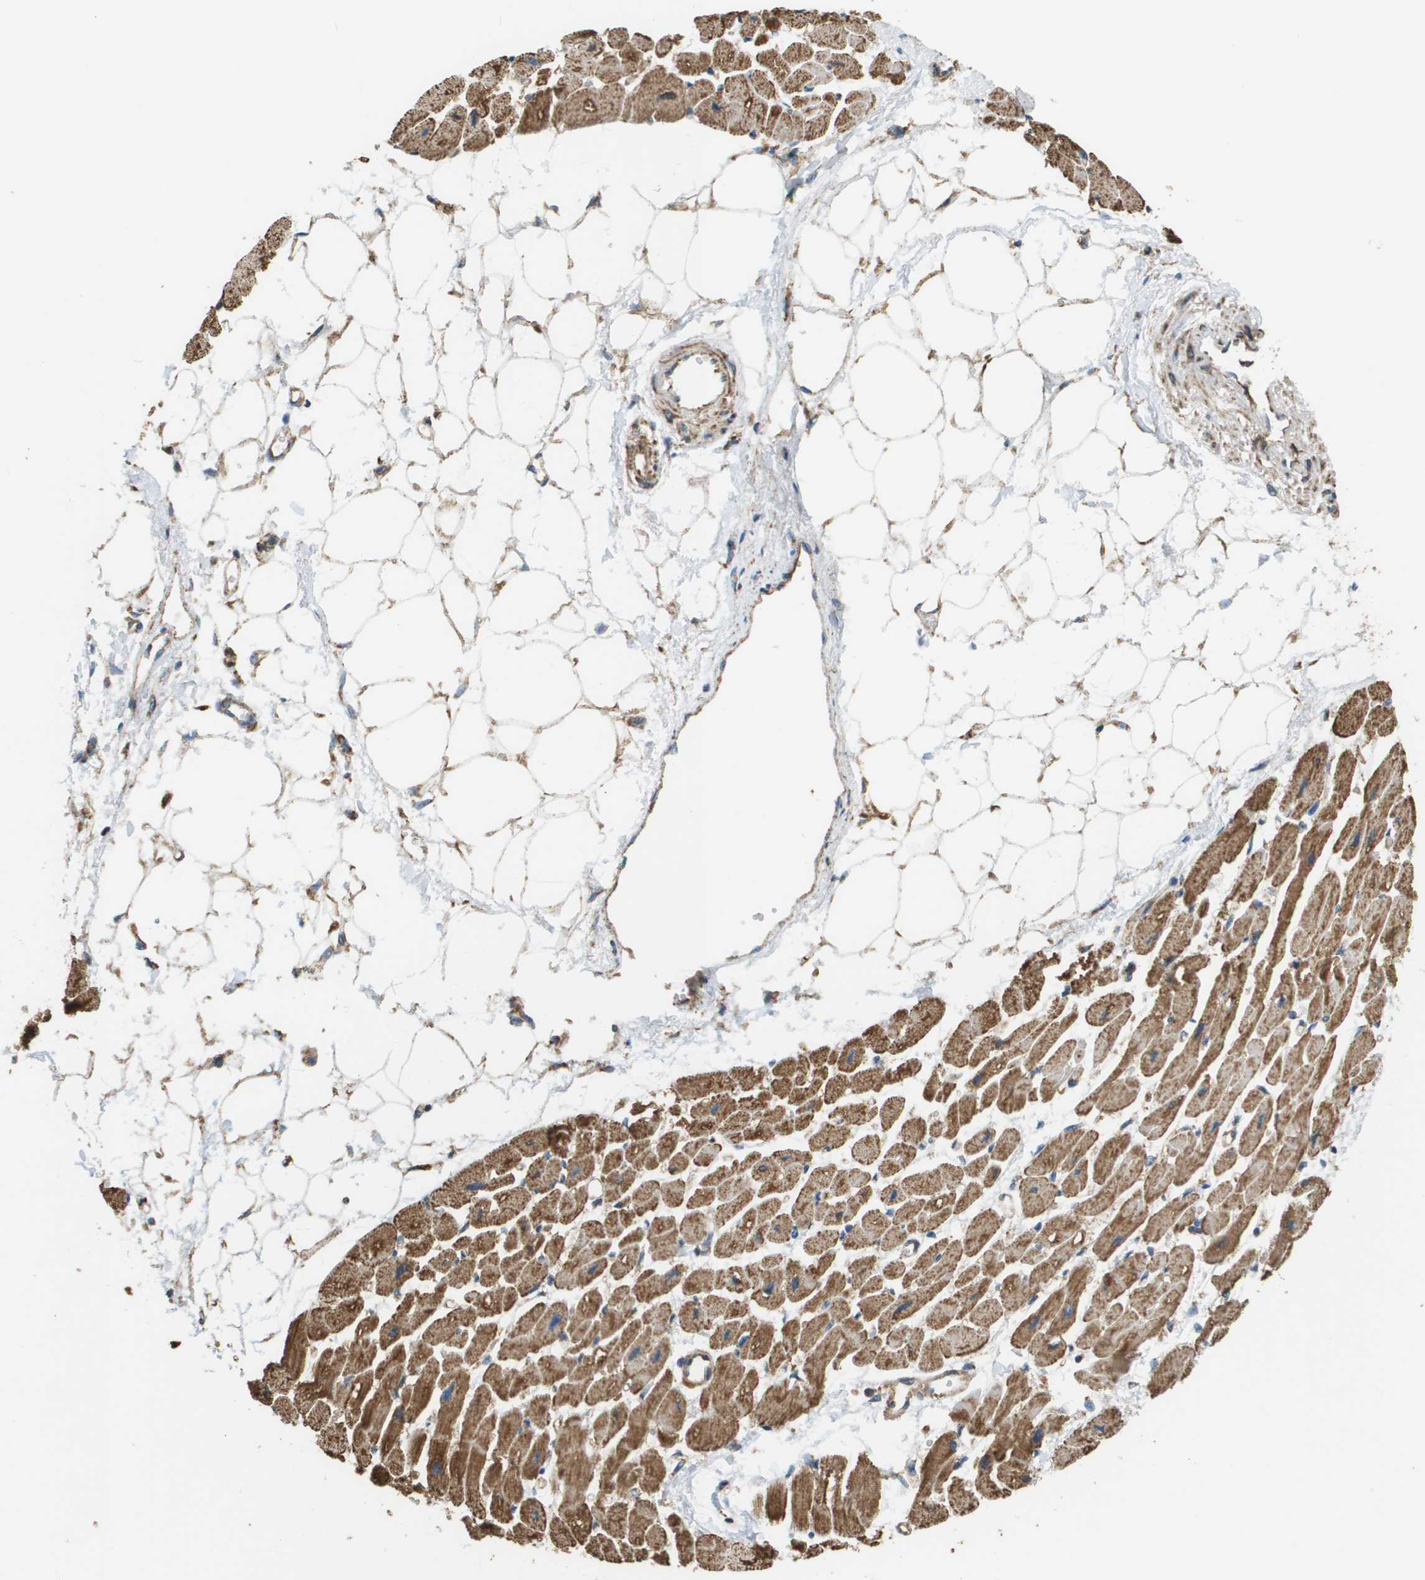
{"staining": {"intensity": "moderate", "quantity": ">75%", "location": "cytoplasmic/membranous"}, "tissue": "heart muscle", "cell_type": "Cardiomyocytes", "image_type": "normal", "snomed": [{"axis": "morphology", "description": "Normal tissue, NOS"}, {"axis": "topography", "description": "Heart"}], "caption": "A medium amount of moderate cytoplasmic/membranous staining is identified in about >75% of cardiomyocytes in unremarkable heart muscle. The staining is performed using DAB (3,3'-diaminobenzidine) brown chromogen to label protein expression. The nuclei are counter-stained blue using hematoxylin.", "gene": "NRK", "patient": {"sex": "female", "age": 54}}